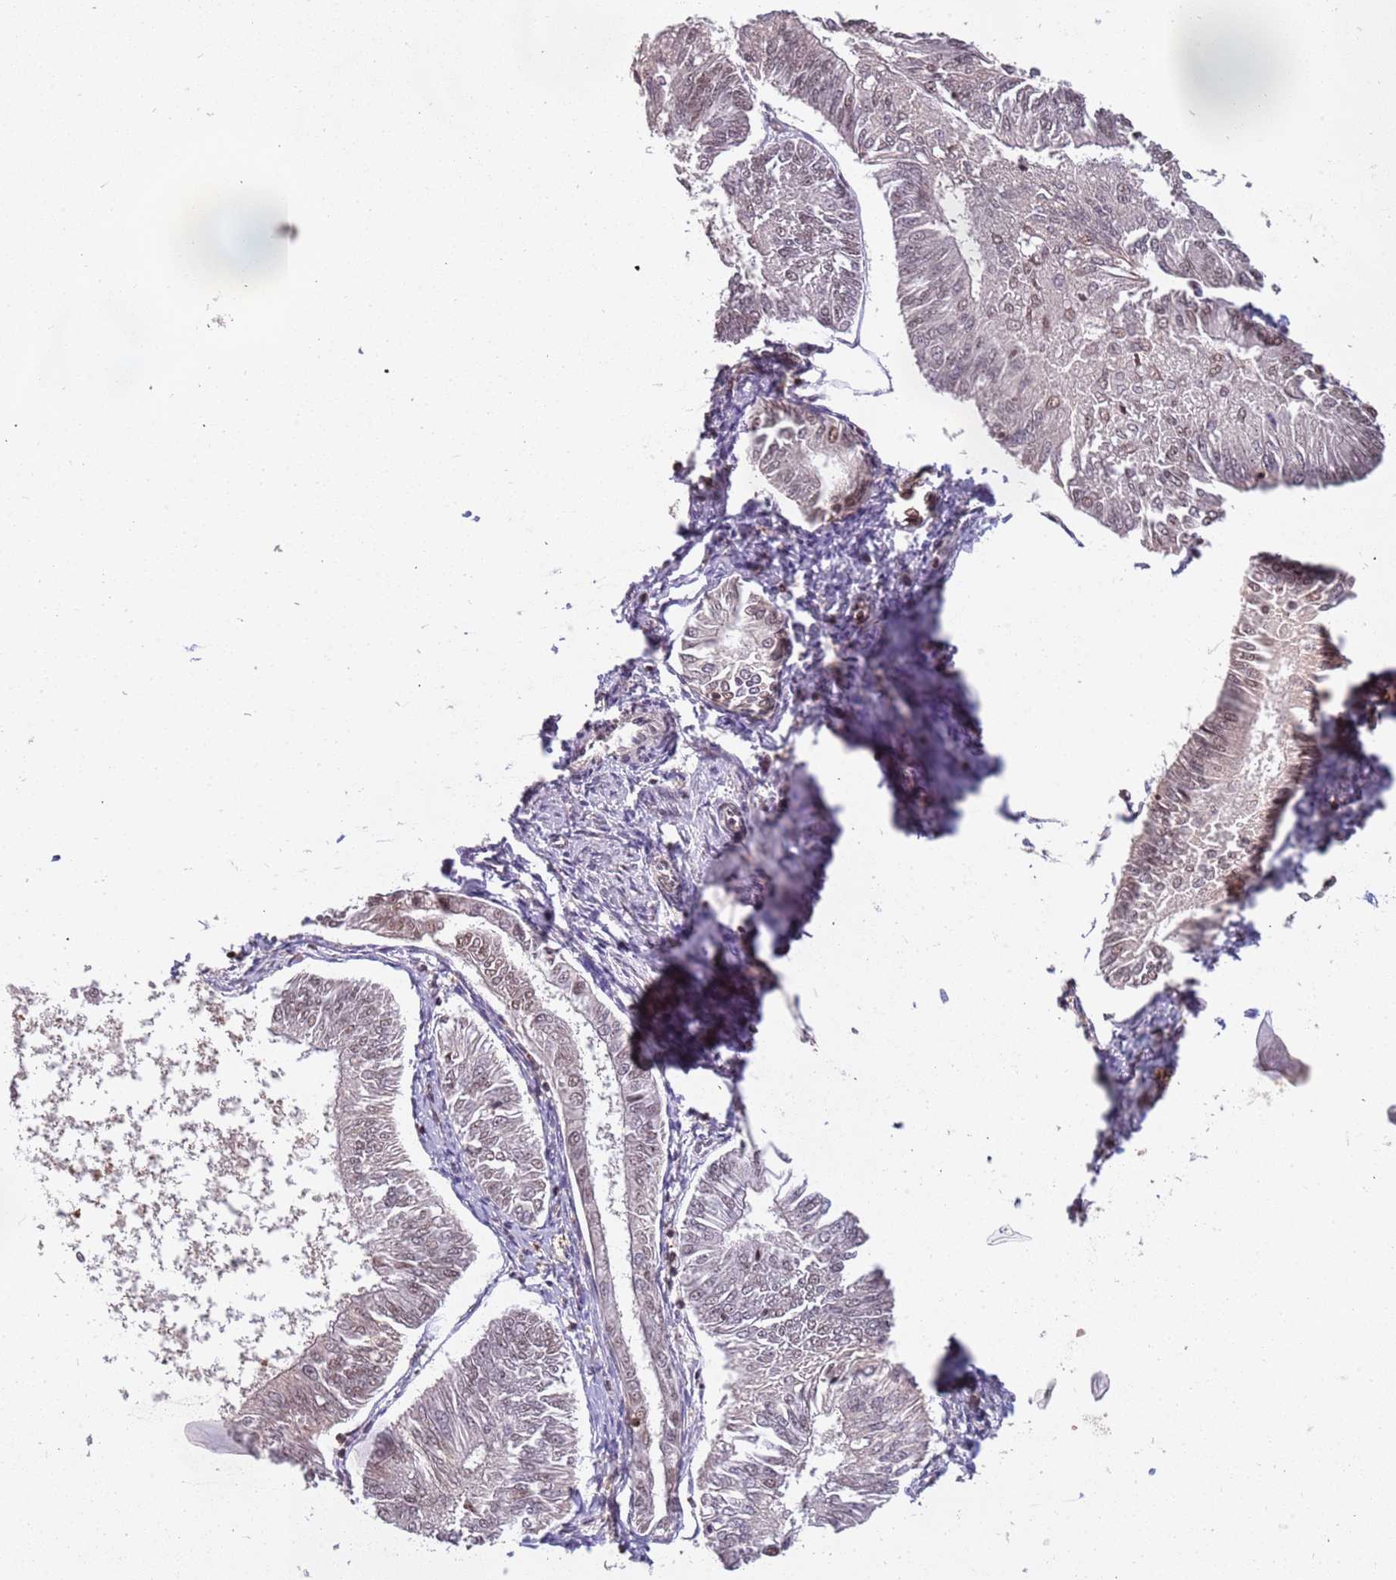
{"staining": {"intensity": "weak", "quantity": "<25%", "location": "nuclear"}, "tissue": "endometrial cancer", "cell_type": "Tumor cells", "image_type": "cancer", "snomed": [{"axis": "morphology", "description": "Adenocarcinoma, NOS"}, {"axis": "topography", "description": "Endometrium"}], "caption": "IHC photomicrograph of neoplastic tissue: endometrial cancer stained with DAB exhibits no significant protein positivity in tumor cells.", "gene": "GBP2", "patient": {"sex": "female", "age": 58}}